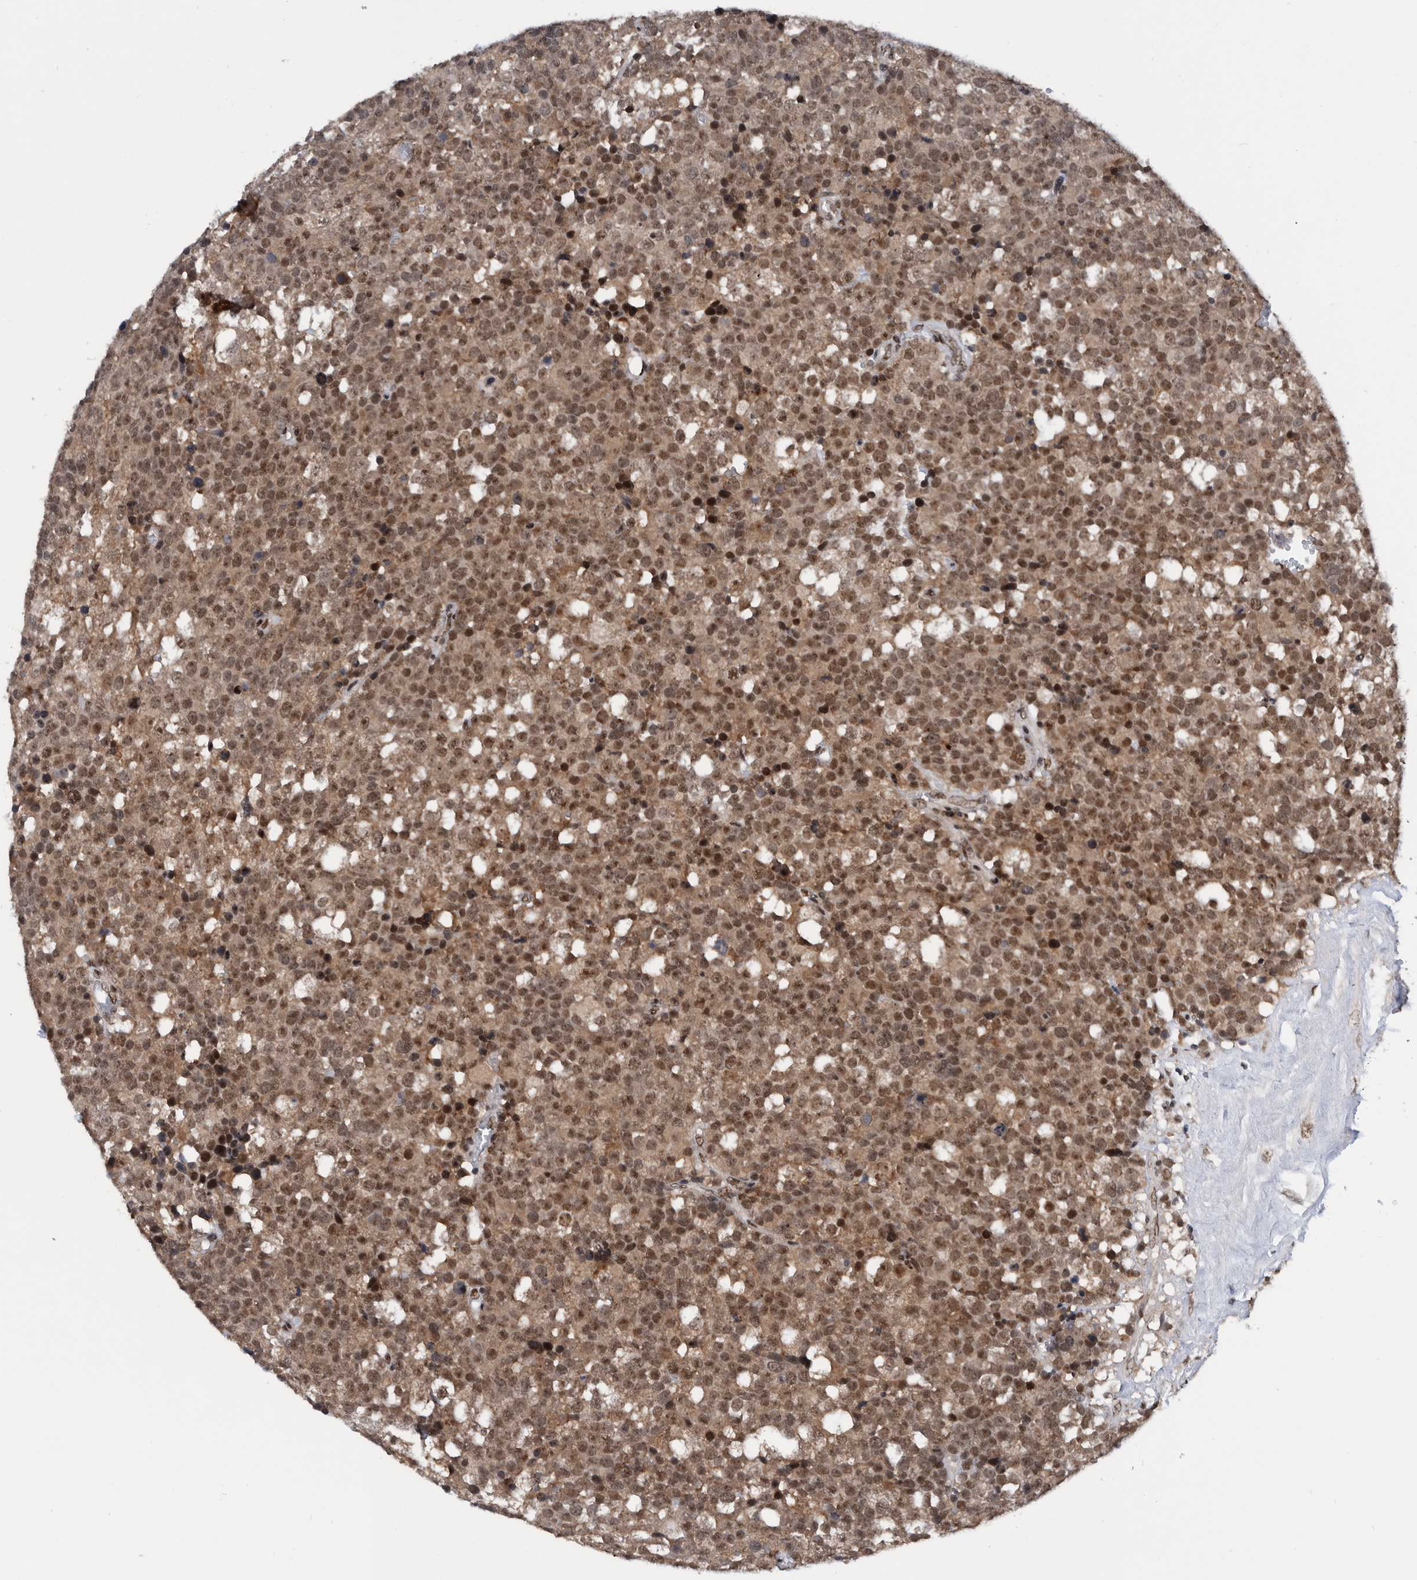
{"staining": {"intensity": "moderate", "quantity": ">75%", "location": "cytoplasmic/membranous,nuclear"}, "tissue": "testis cancer", "cell_type": "Tumor cells", "image_type": "cancer", "snomed": [{"axis": "morphology", "description": "Seminoma, NOS"}, {"axis": "topography", "description": "Testis"}], "caption": "Protein expression analysis of human testis cancer (seminoma) reveals moderate cytoplasmic/membranous and nuclear staining in approximately >75% of tumor cells.", "gene": "ZNF260", "patient": {"sex": "male", "age": 71}}